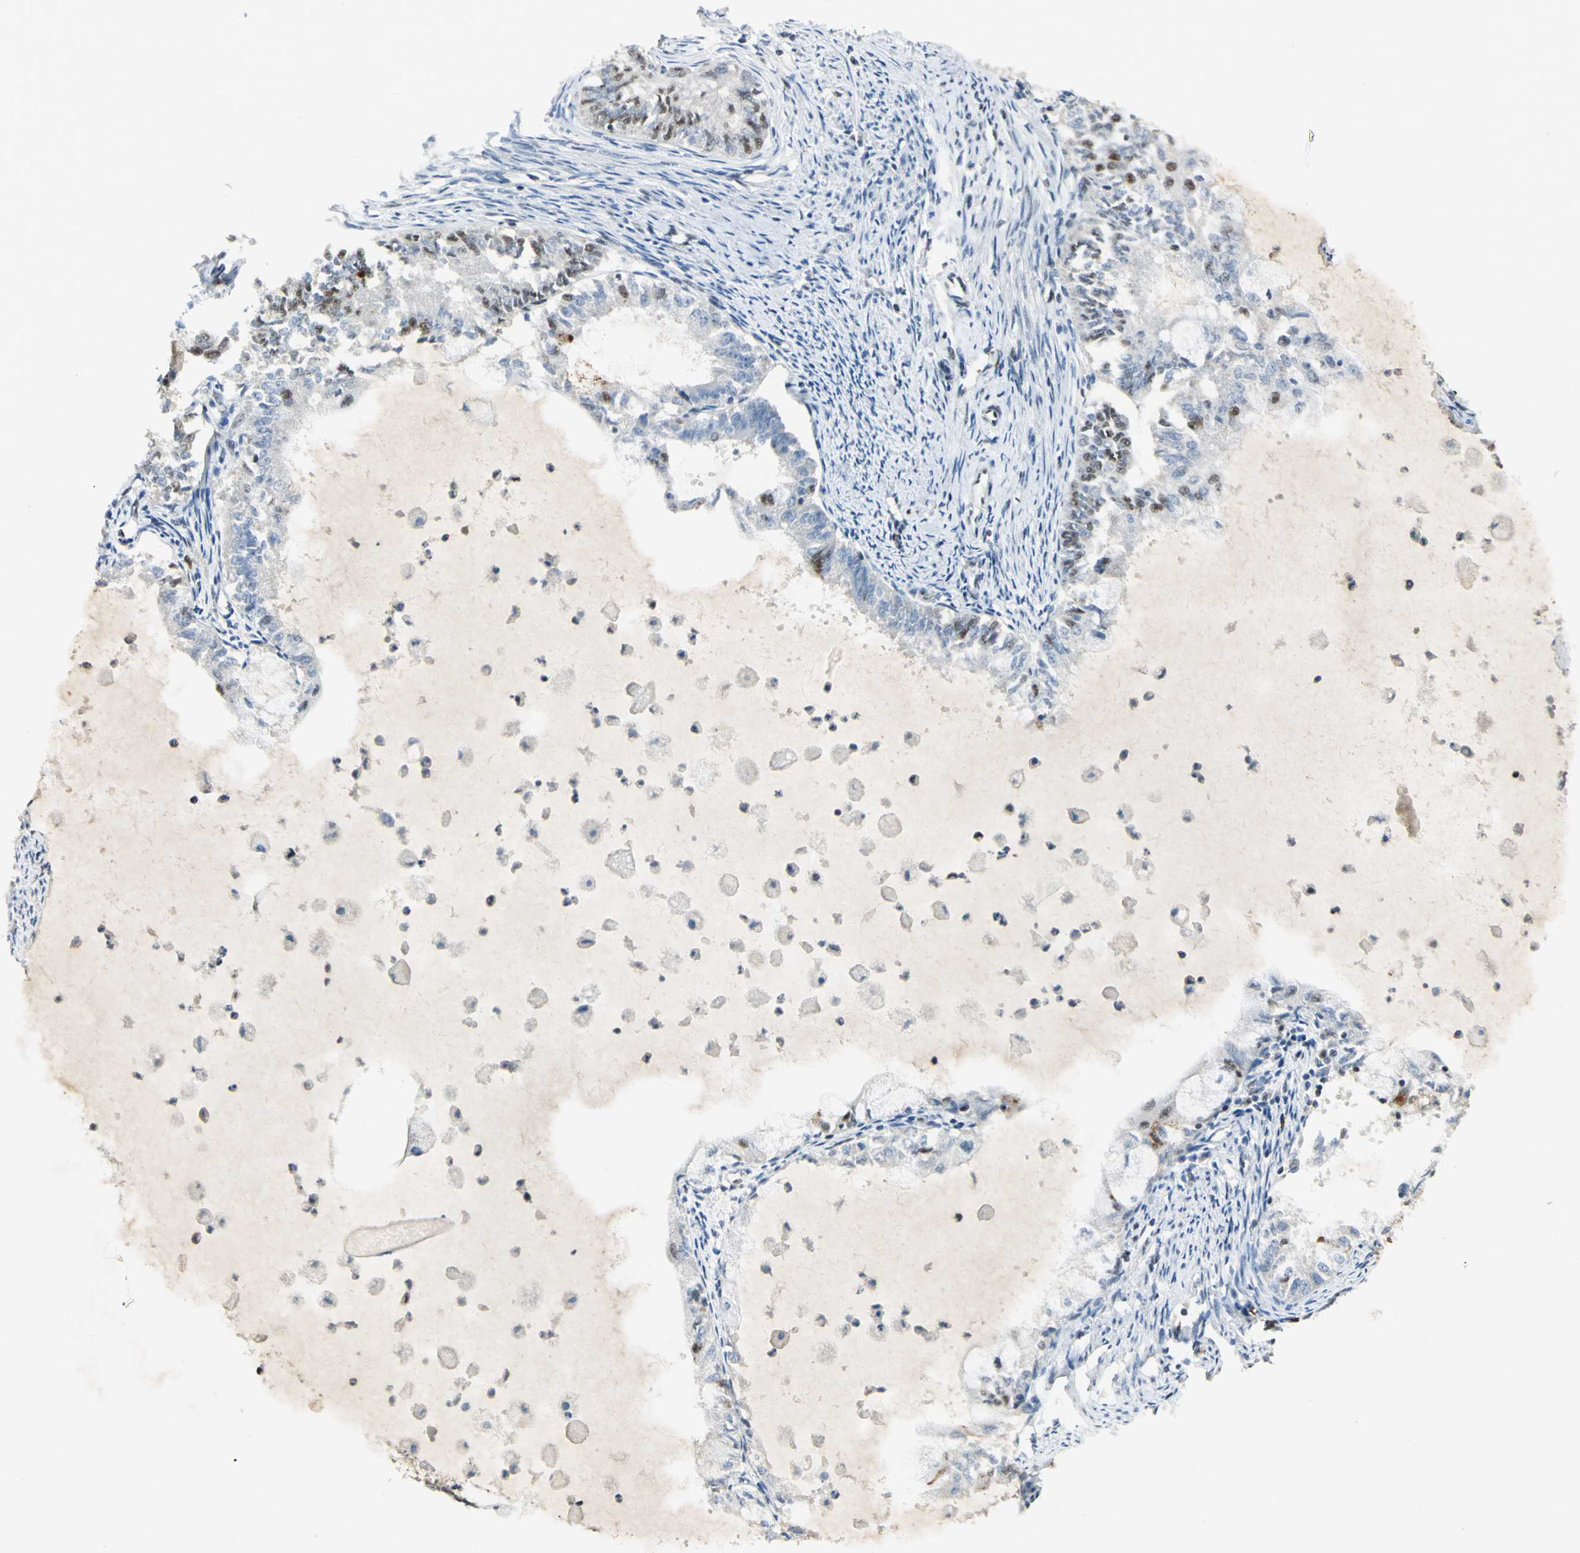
{"staining": {"intensity": "moderate", "quantity": "<25%", "location": "nuclear"}, "tissue": "endometrial cancer", "cell_type": "Tumor cells", "image_type": "cancer", "snomed": [{"axis": "morphology", "description": "Adenocarcinoma, NOS"}, {"axis": "topography", "description": "Endometrium"}], "caption": "Tumor cells demonstrate low levels of moderate nuclear positivity in about <25% of cells in human endometrial cancer. The protein of interest is shown in brown color, while the nuclei are stained blue.", "gene": "CCNT1", "patient": {"sex": "female", "age": 86}}